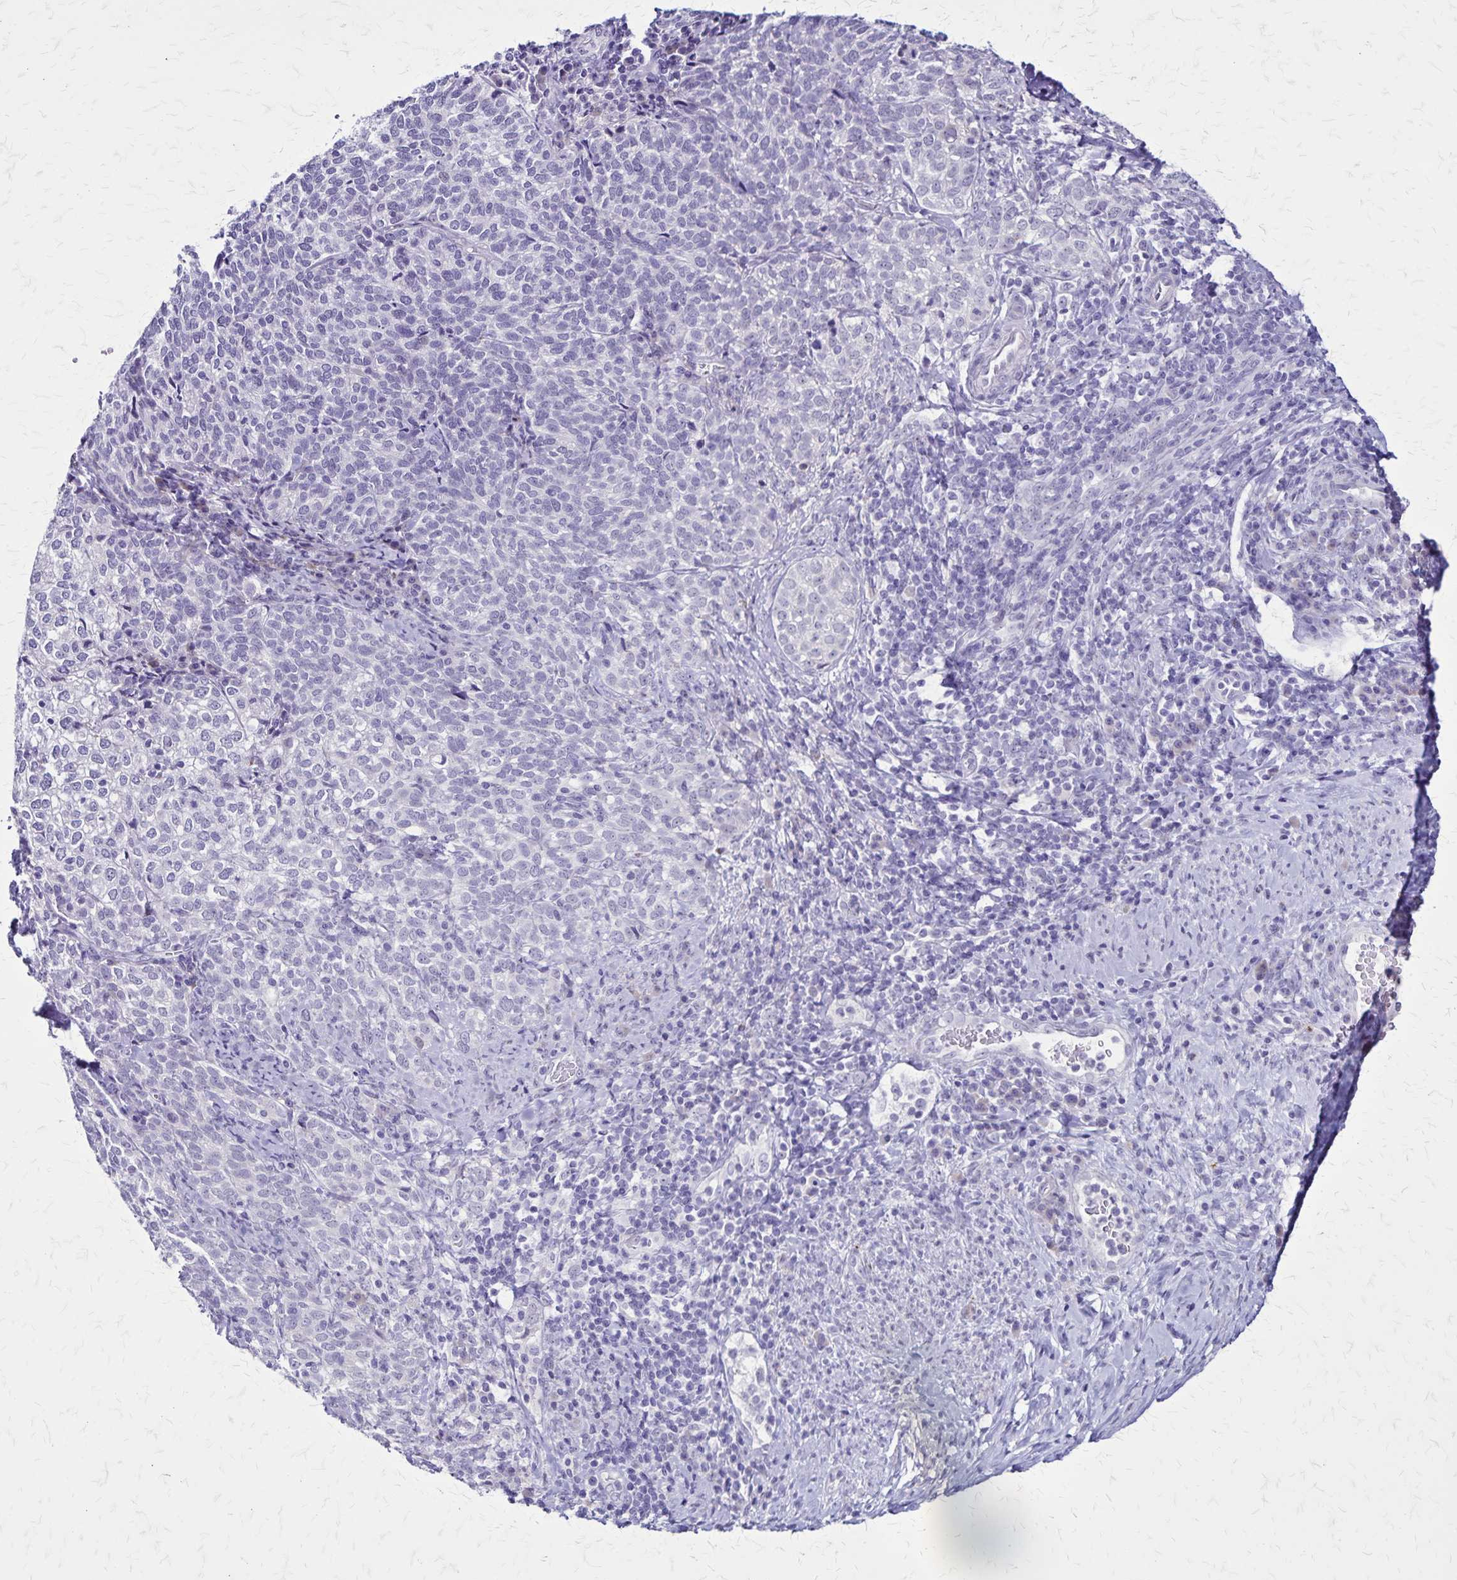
{"staining": {"intensity": "negative", "quantity": "none", "location": "none"}, "tissue": "cervical cancer", "cell_type": "Tumor cells", "image_type": "cancer", "snomed": [{"axis": "morphology", "description": "Normal tissue, NOS"}, {"axis": "morphology", "description": "Squamous cell carcinoma, NOS"}, {"axis": "topography", "description": "Vagina"}, {"axis": "topography", "description": "Cervix"}], "caption": "Immunohistochemistry micrograph of neoplastic tissue: squamous cell carcinoma (cervical) stained with DAB (3,3'-diaminobenzidine) demonstrates no significant protein staining in tumor cells. (DAB immunohistochemistry (IHC) with hematoxylin counter stain).", "gene": "OR51B5", "patient": {"sex": "female", "age": 45}}